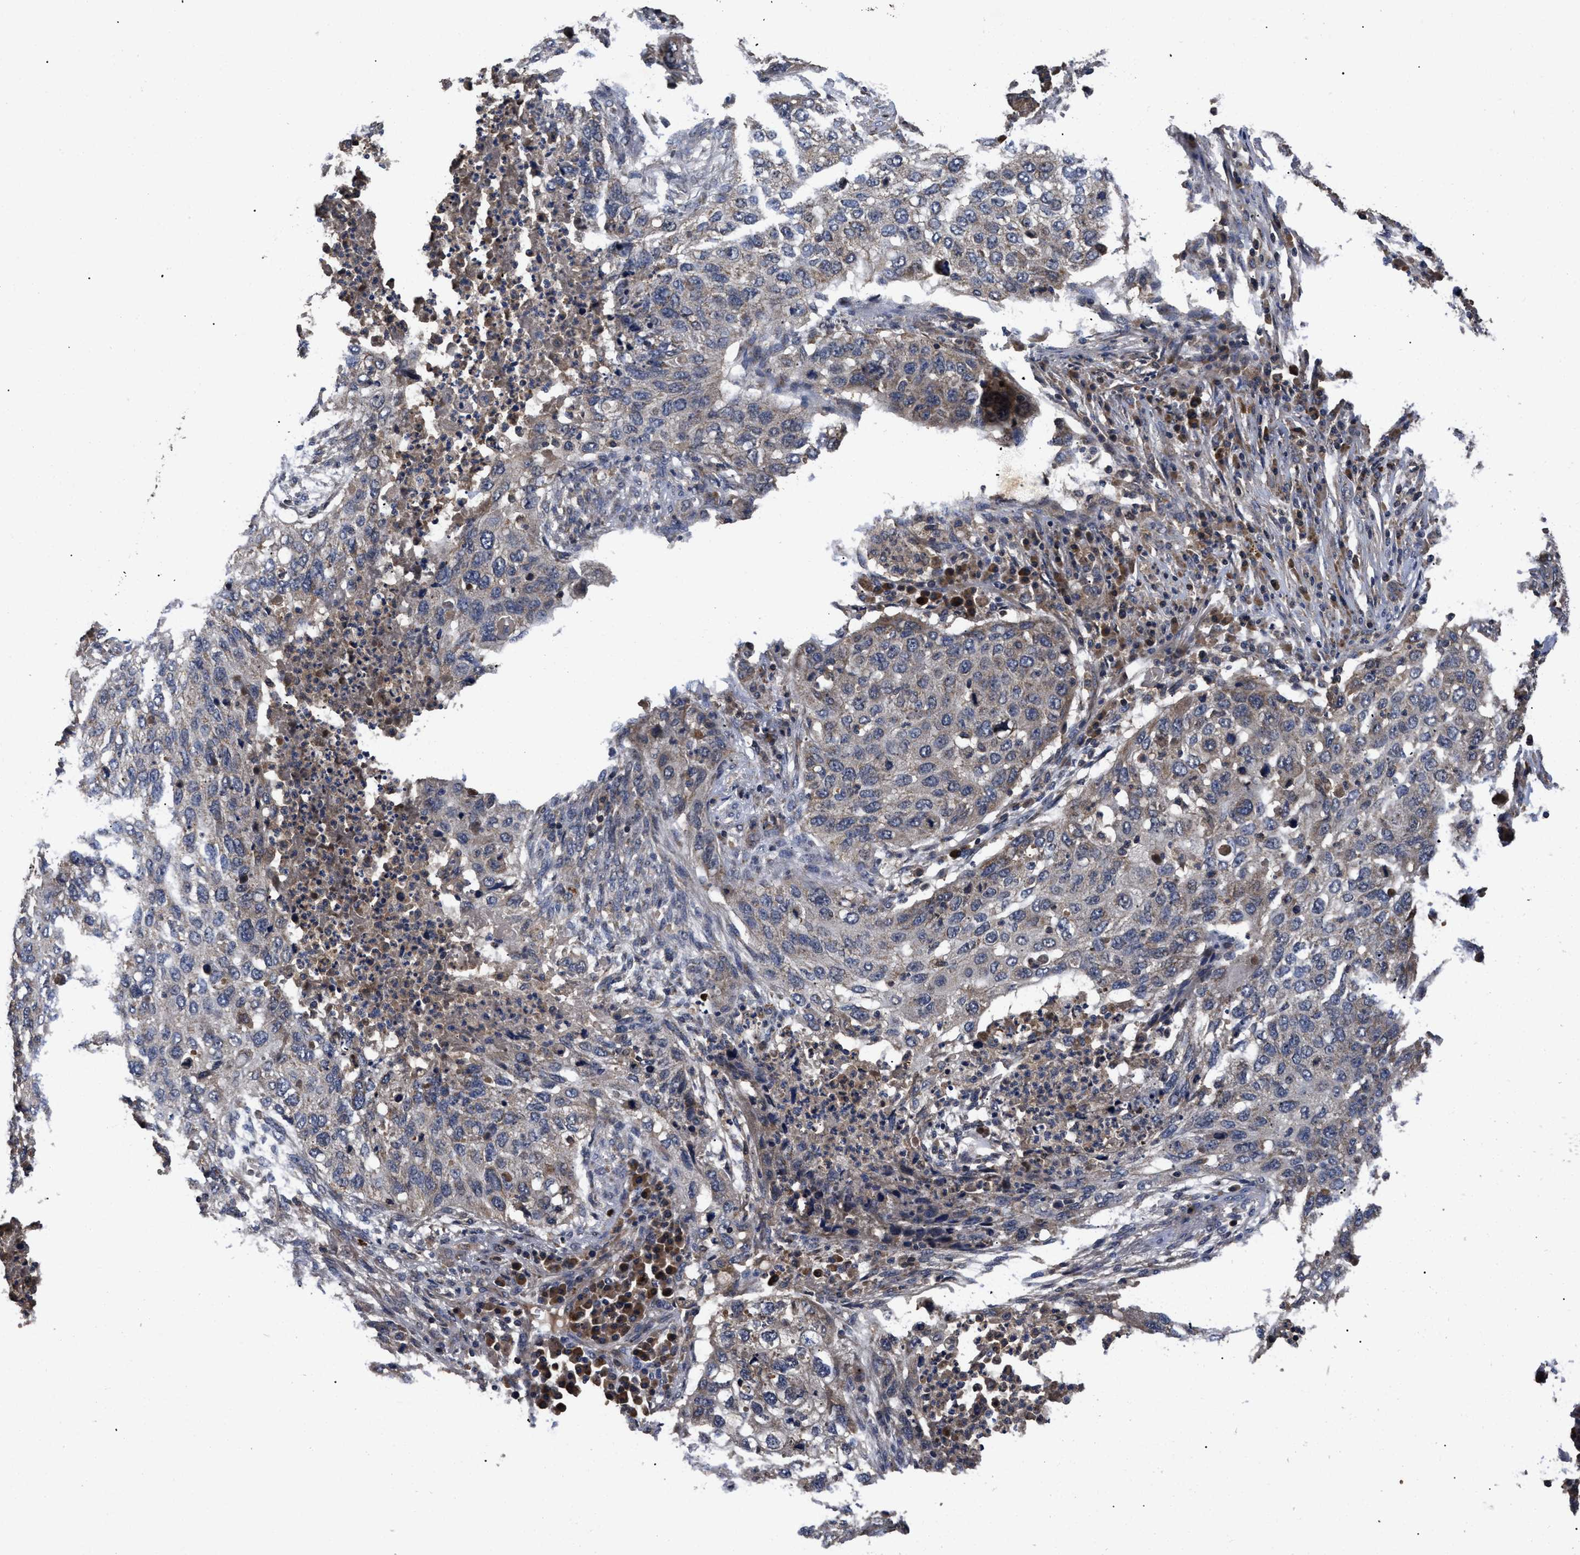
{"staining": {"intensity": "weak", "quantity": "<25%", "location": "cytoplasmic/membranous"}, "tissue": "lung cancer", "cell_type": "Tumor cells", "image_type": "cancer", "snomed": [{"axis": "morphology", "description": "Squamous cell carcinoma, NOS"}, {"axis": "topography", "description": "Lung"}], "caption": "This is a histopathology image of immunohistochemistry staining of lung squamous cell carcinoma, which shows no positivity in tumor cells.", "gene": "LRRC3", "patient": {"sex": "female", "age": 63}}